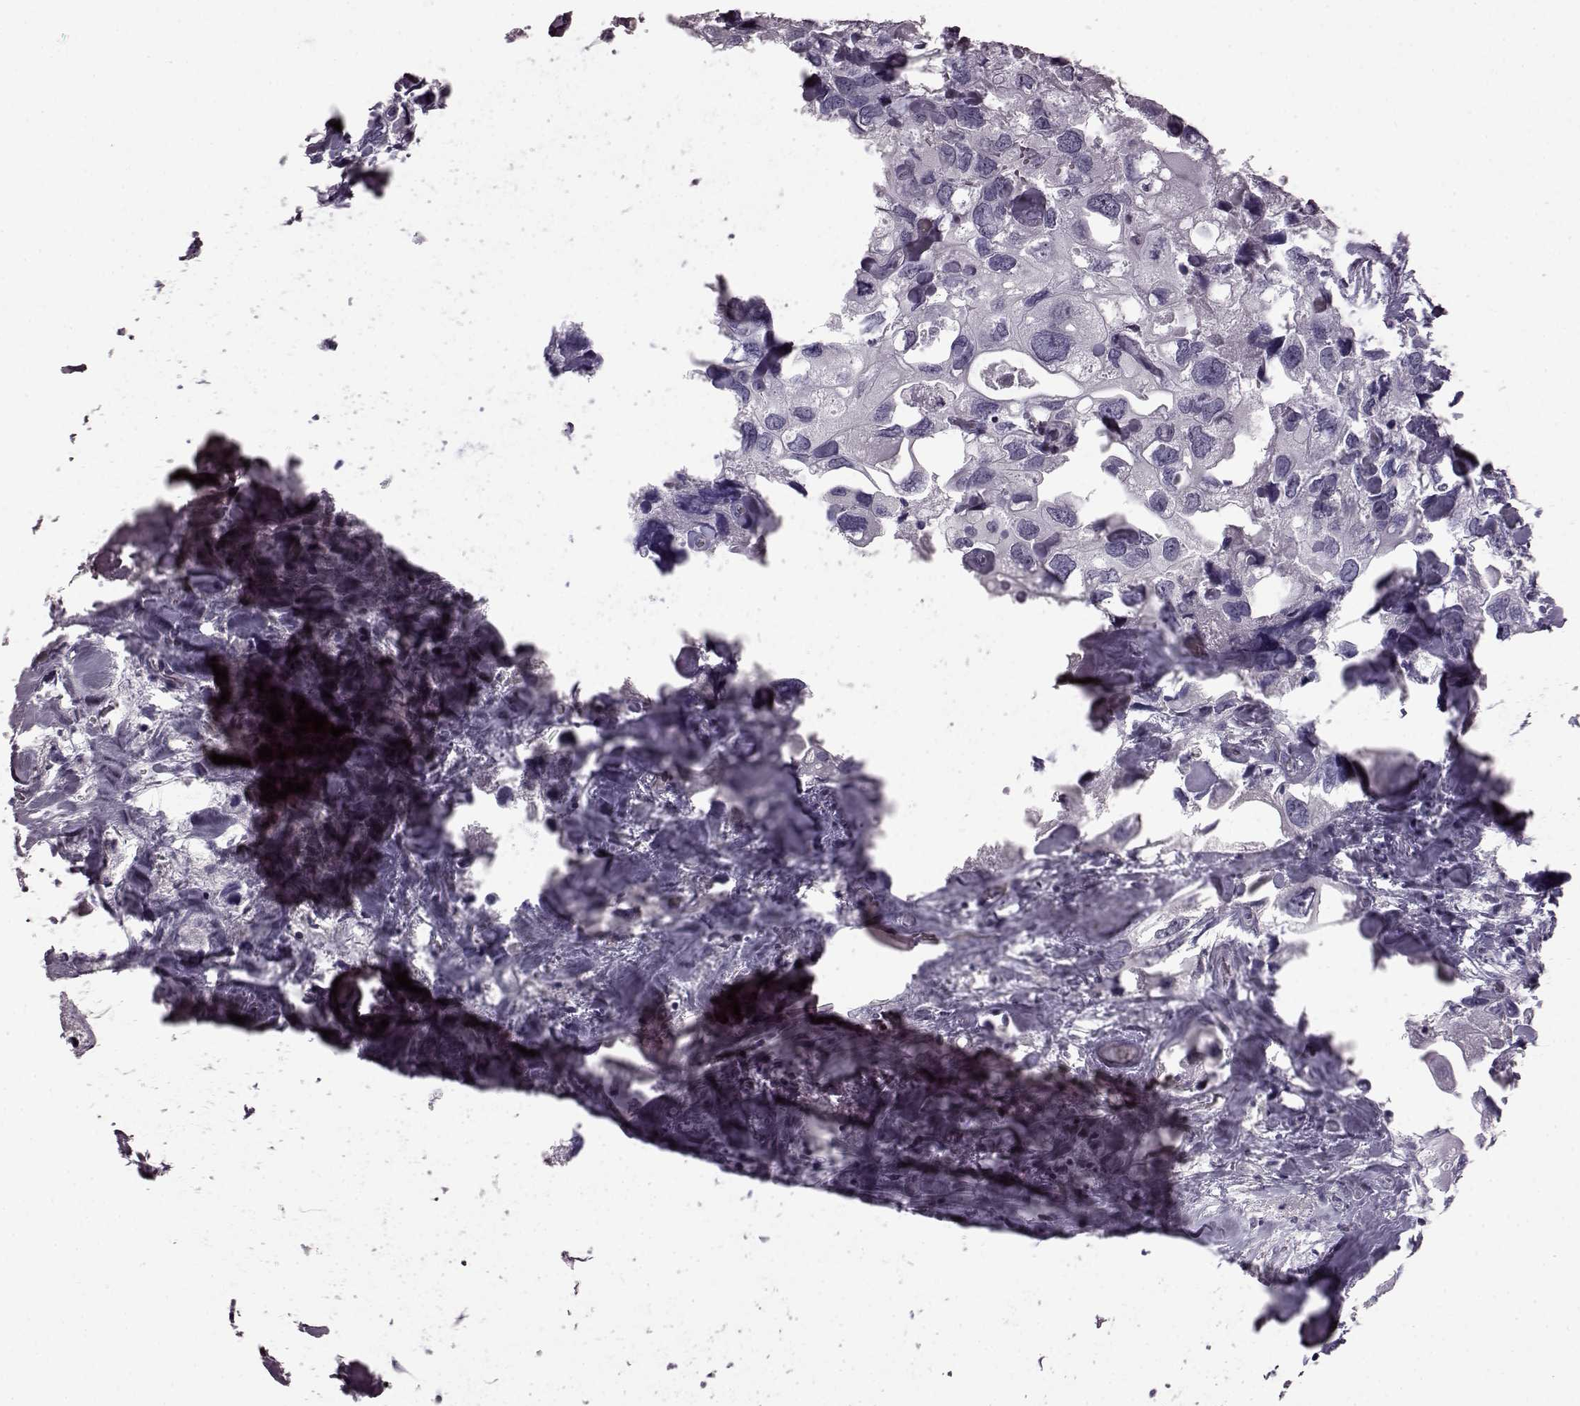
{"staining": {"intensity": "negative", "quantity": "none", "location": "none"}, "tissue": "urothelial cancer", "cell_type": "Tumor cells", "image_type": "cancer", "snomed": [{"axis": "morphology", "description": "Urothelial carcinoma, High grade"}, {"axis": "topography", "description": "Urinary bladder"}], "caption": "Immunohistochemistry photomicrograph of neoplastic tissue: human urothelial carcinoma (high-grade) stained with DAB (3,3'-diaminobenzidine) shows no significant protein staining in tumor cells. Nuclei are stained in blue.", "gene": "AIPL1", "patient": {"sex": "male", "age": 59}}